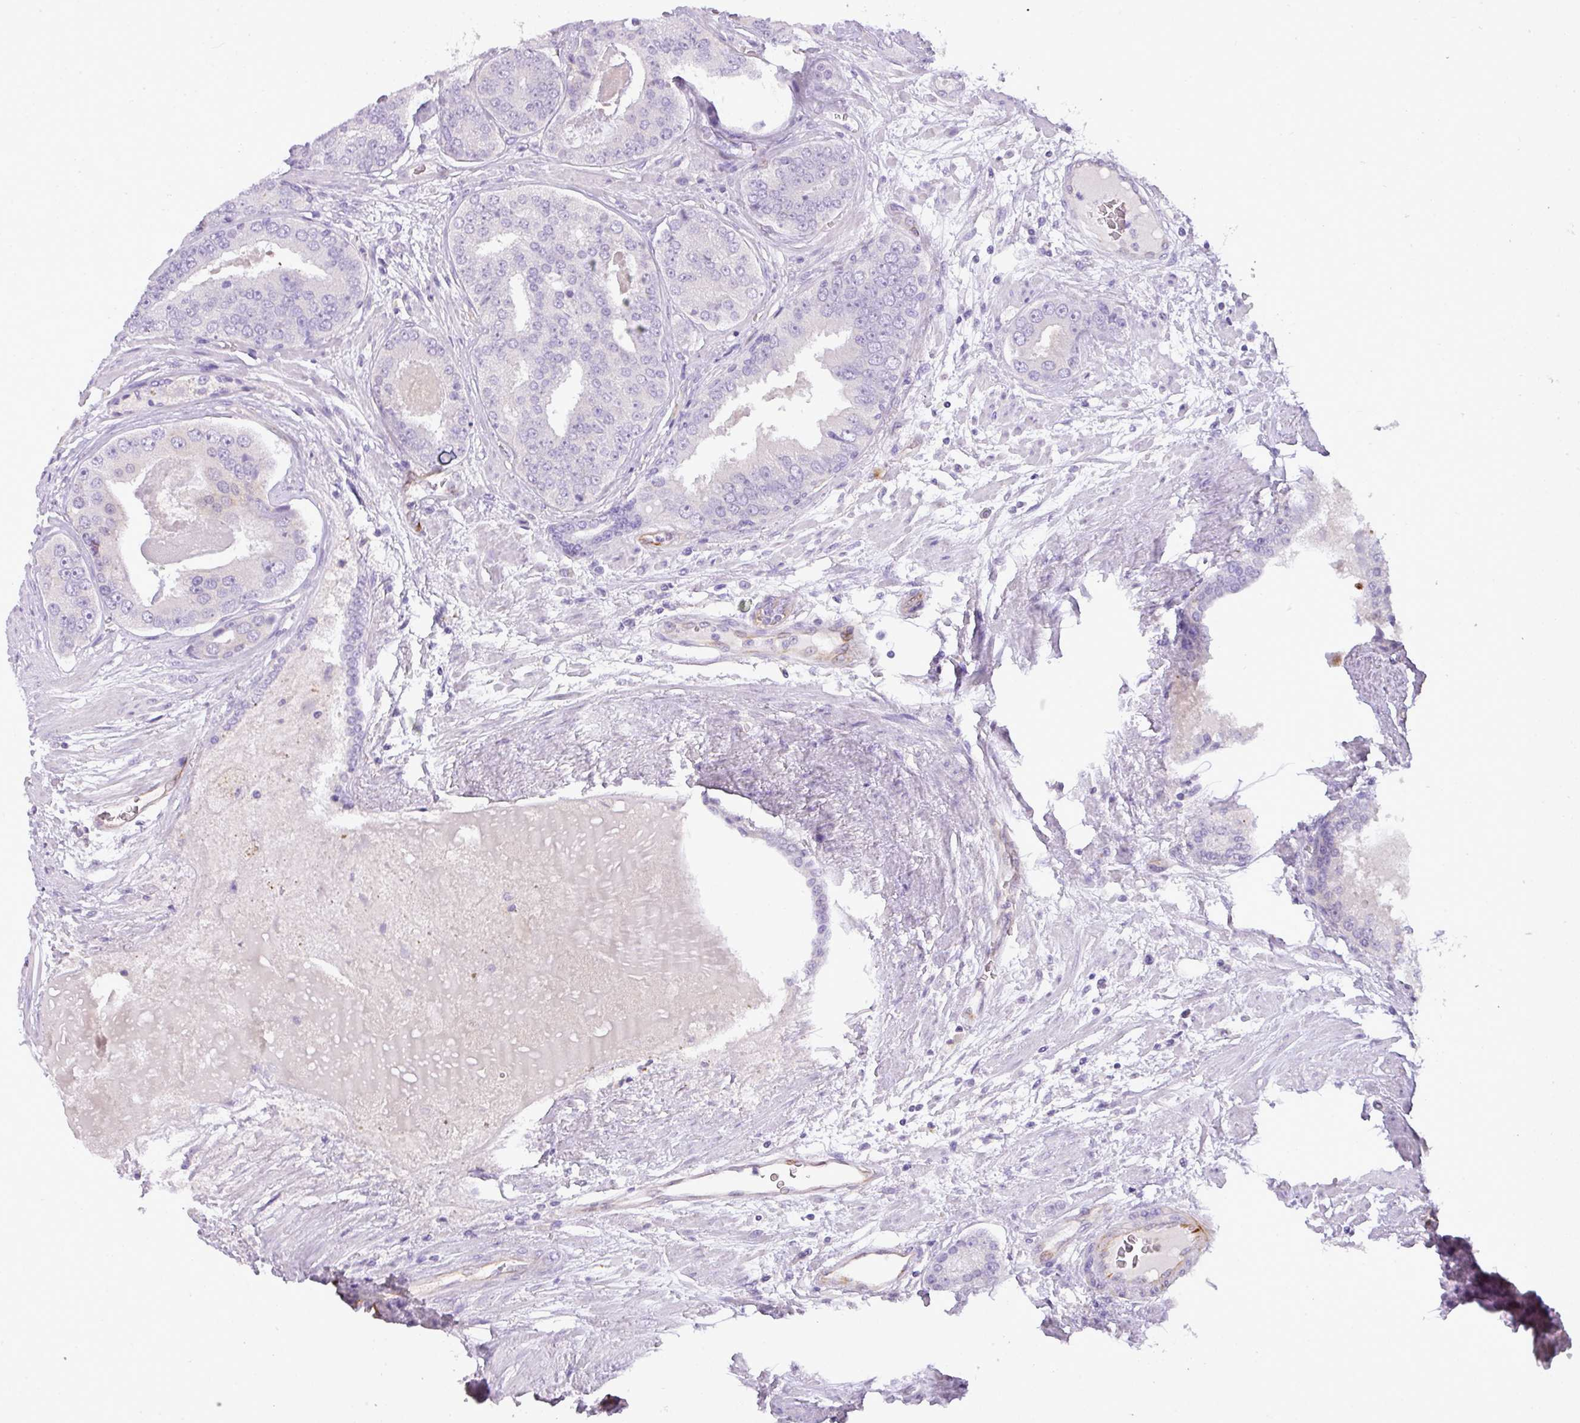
{"staining": {"intensity": "negative", "quantity": "none", "location": "none"}, "tissue": "prostate cancer", "cell_type": "Tumor cells", "image_type": "cancer", "snomed": [{"axis": "morphology", "description": "Adenocarcinoma, High grade"}, {"axis": "topography", "description": "Prostate"}], "caption": "The photomicrograph shows no staining of tumor cells in prostate adenocarcinoma (high-grade).", "gene": "ENSG00000273748", "patient": {"sex": "male", "age": 71}}